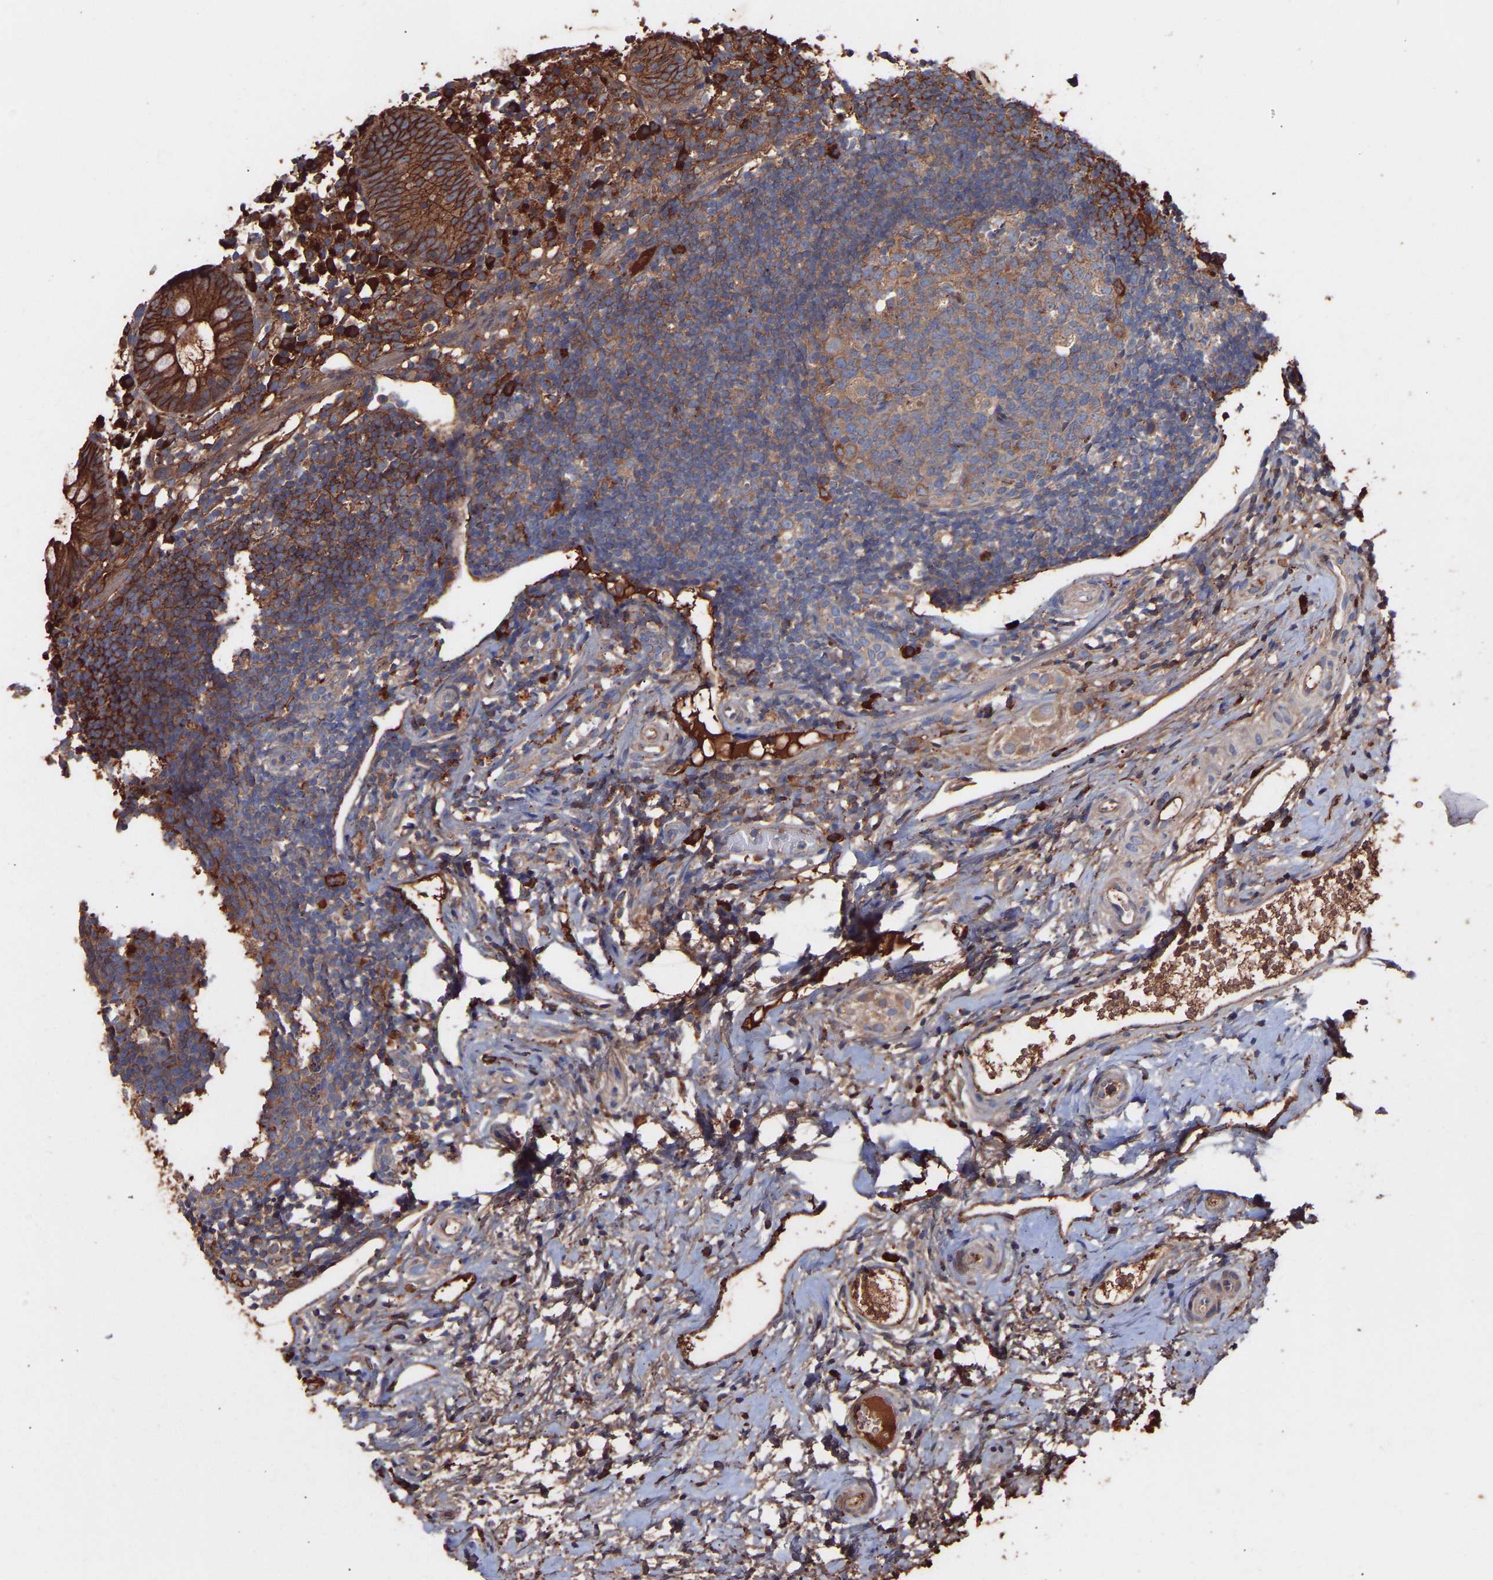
{"staining": {"intensity": "strong", "quantity": ">75%", "location": "cytoplasmic/membranous"}, "tissue": "appendix", "cell_type": "Glandular cells", "image_type": "normal", "snomed": [{"axis": "morphology", "description": "Normal tissue, NOS"}, {"axis": "topography", "description": "Appendix"}], "caption": "Immunohistochemistry (IHC) (DAB) staining of unremarkable appendix shows strong cytoplasmic/membranous protein positivity in approximately >75% of glandular cells. (DAB IHC with brightfield microscopy, high magnification).", "gene": "TMEM268", "patient": {"sex": "female", "age": 20}}